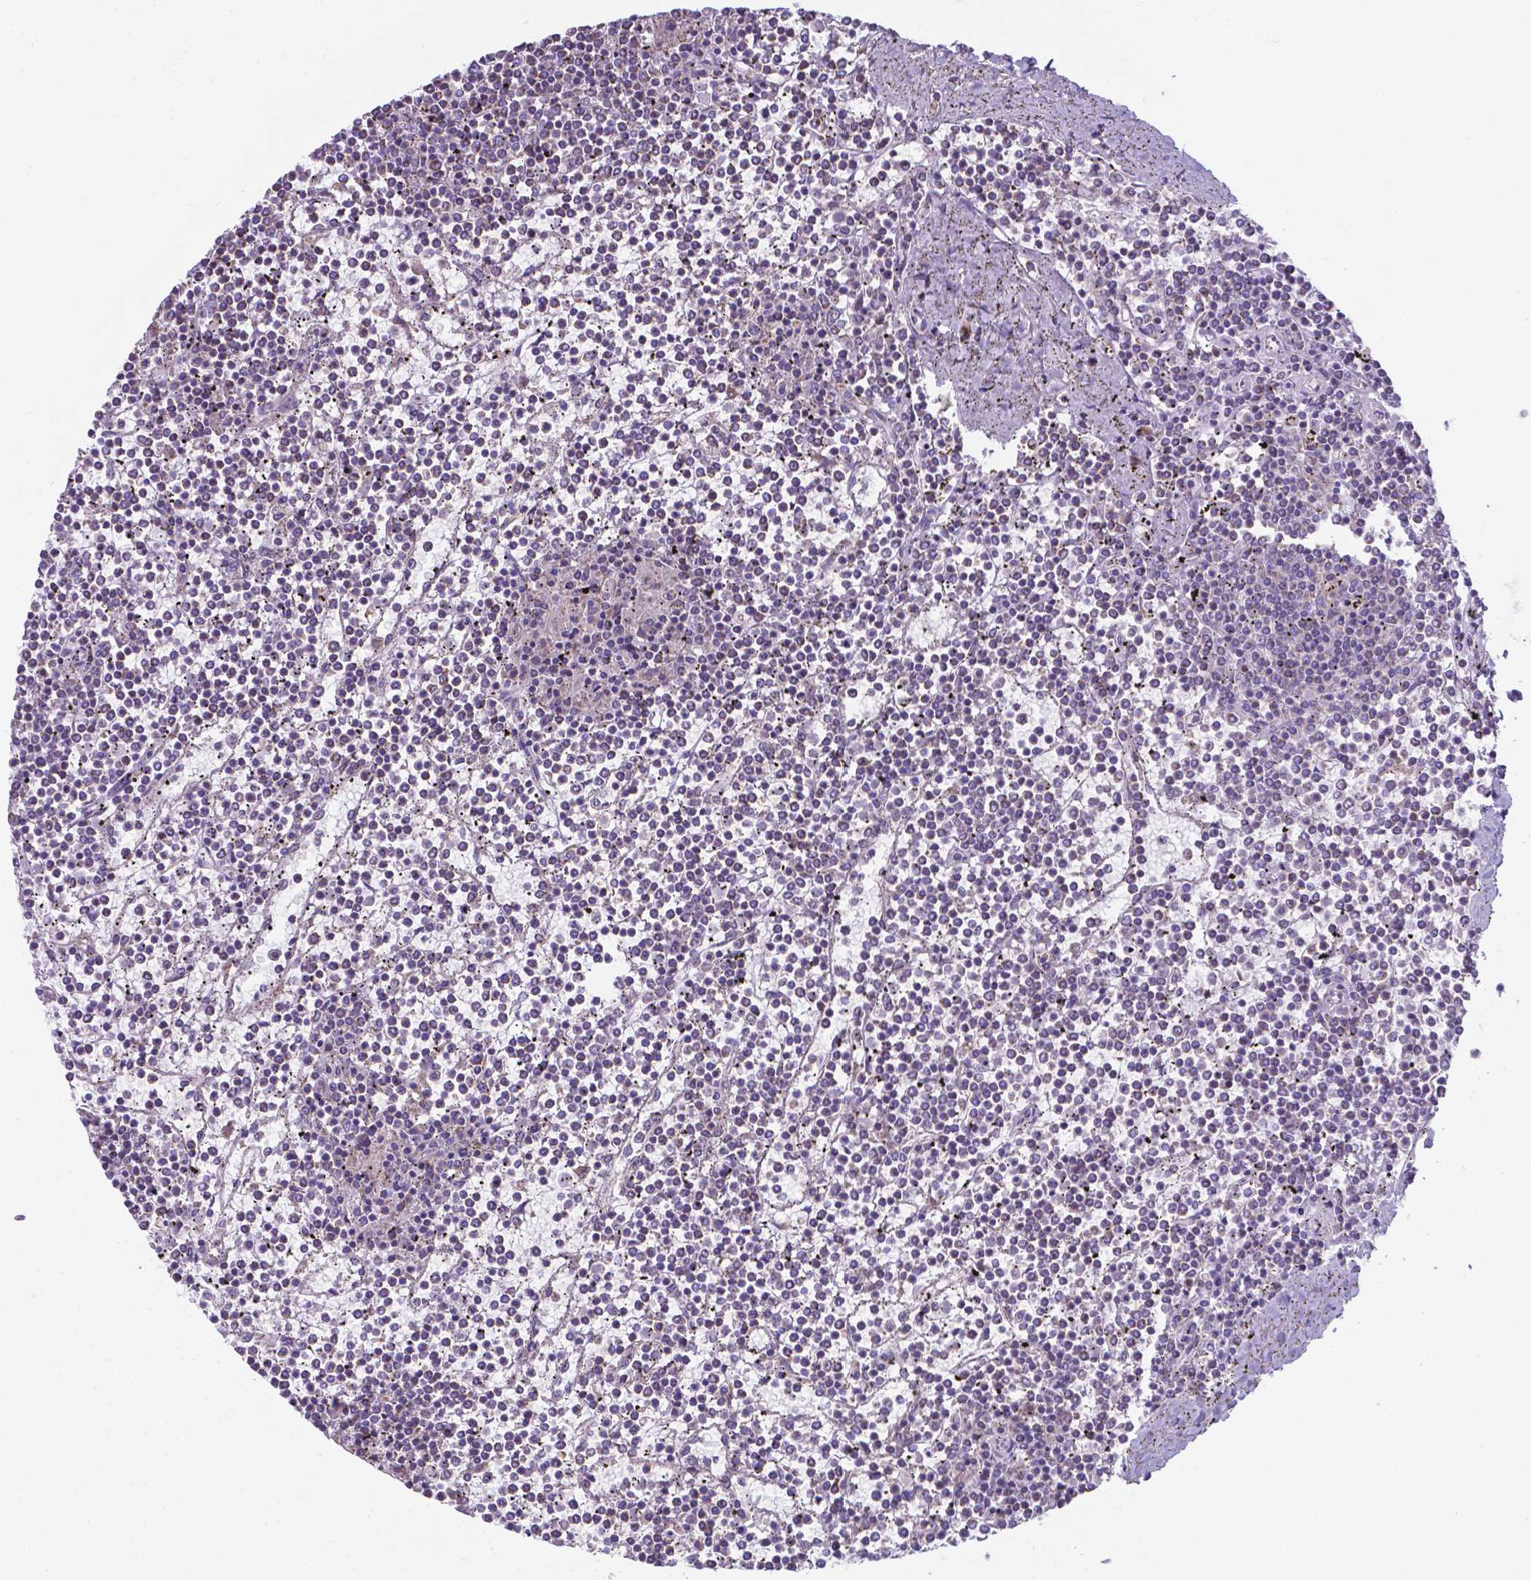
{"staining": {"intensity": "negative", "quantity": "none", "location": "none"}, "tissue": "lymphoma", "cell_type": "Tumor cells", "image_type": "cancer", "snomed": [{"axis": "morphology", "description": "Malignant lymphoma, non-Hodgkin's type, Low grade"}, {"axis": "topography", "description": "Spleen"}], "caption": "Image shows no significant protein staining in tumor cells of lymphoma.", "gene": "FAM114A1", "patient": {"sex": "female", "age": 19}}